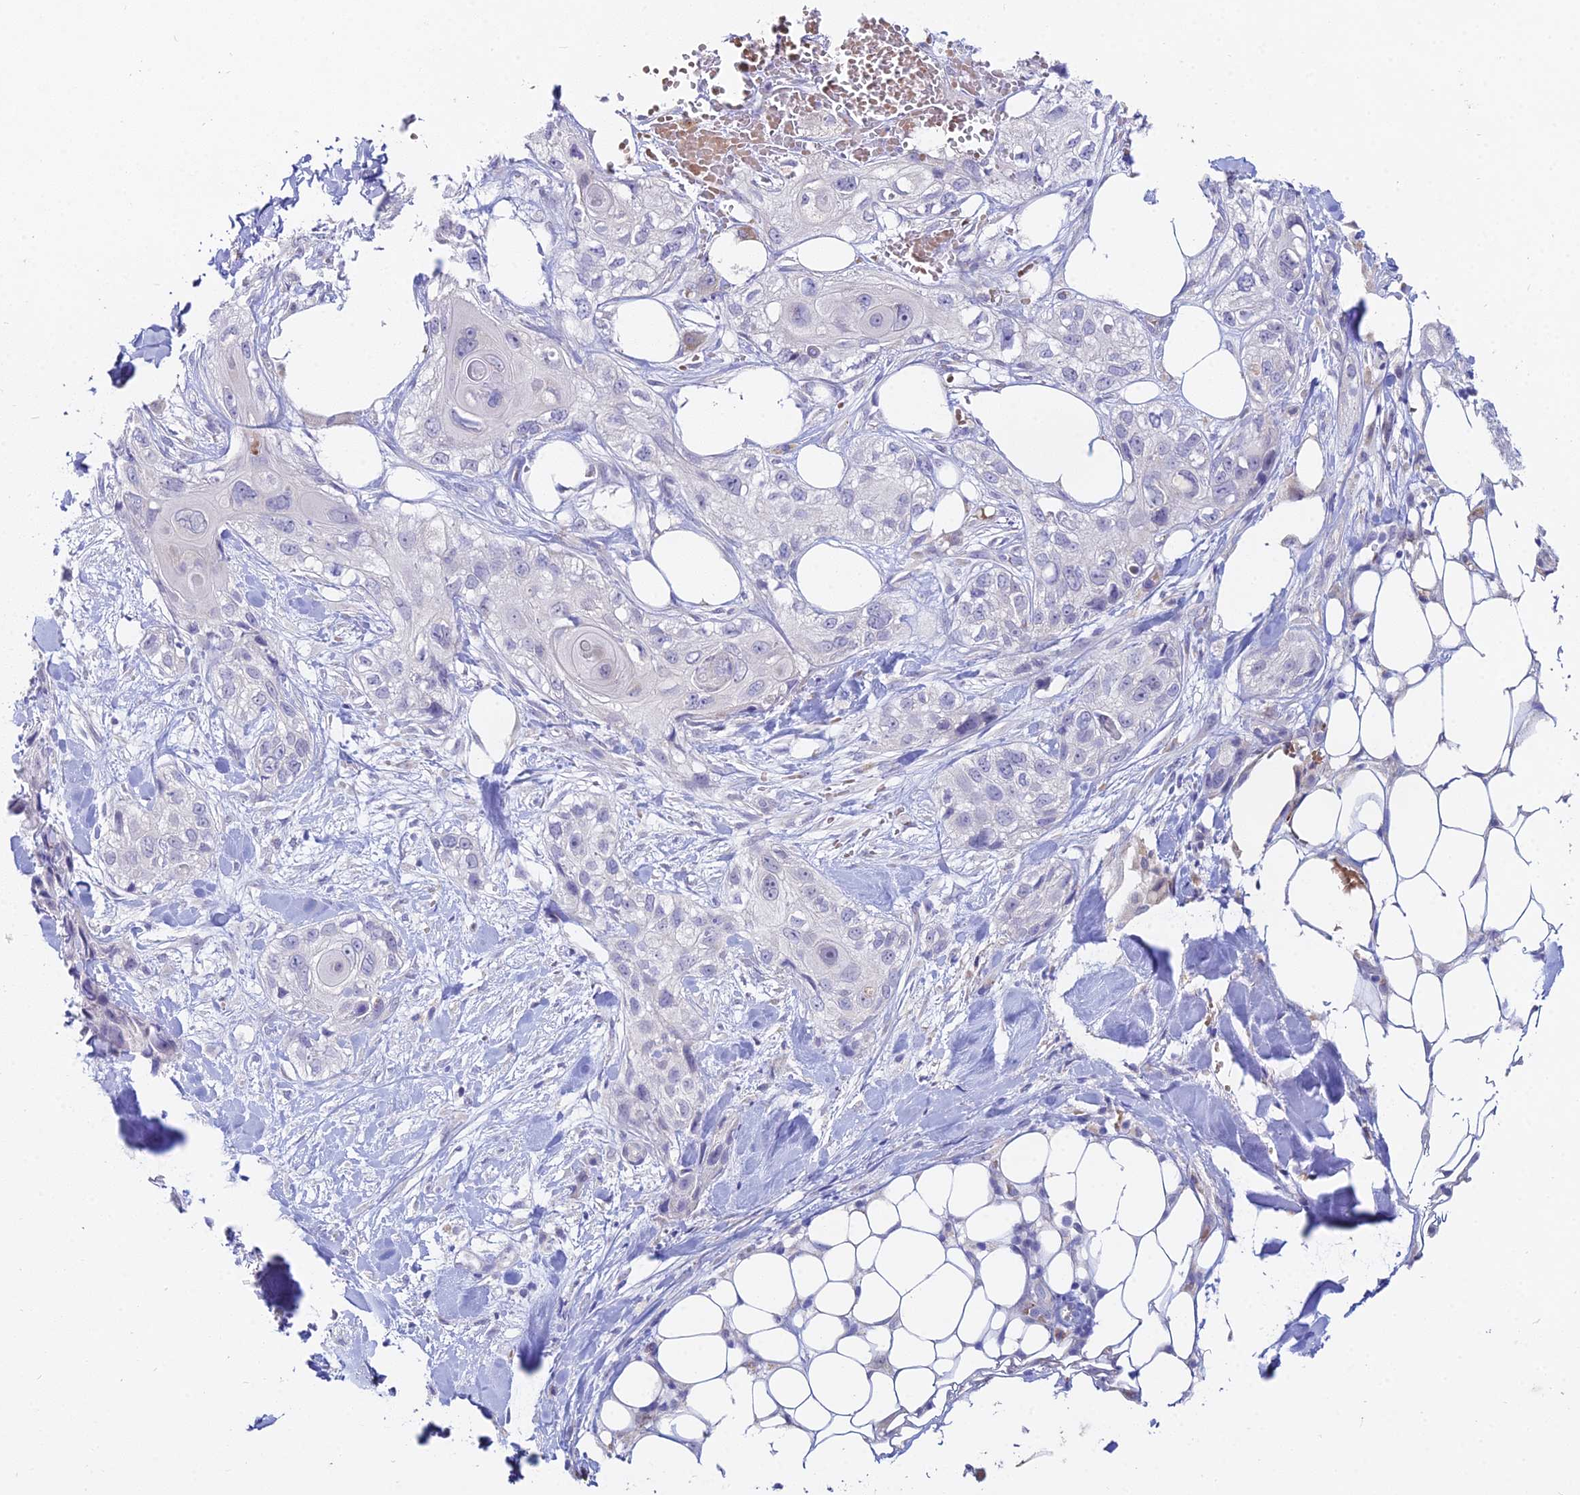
{"staining": {"intensity": "negative", "quantity": "none", "location": "none"}, "tissue": "skin cancer", "cell_type": "Tumor cells", "image_type": "cancer", "snomed": [{"axis": "morphology", "description": "Normal tissue, NOS"}, {"axis": "morphology", "description": "Squamous cell carcinoma, NOS"}, {"axis": "topography", "description": "Skin"}], "caption": "Image shows no protein expression in tumor cells of squamous cell carcinoma (skin) tissue. (Brightfield microscopy of DAB (3,3'-diaminobenzidine) immunohistochemistry (IHC) at high magnification).", "gene": "WDR43", "patient": {"sex": "male", "age": 72}}